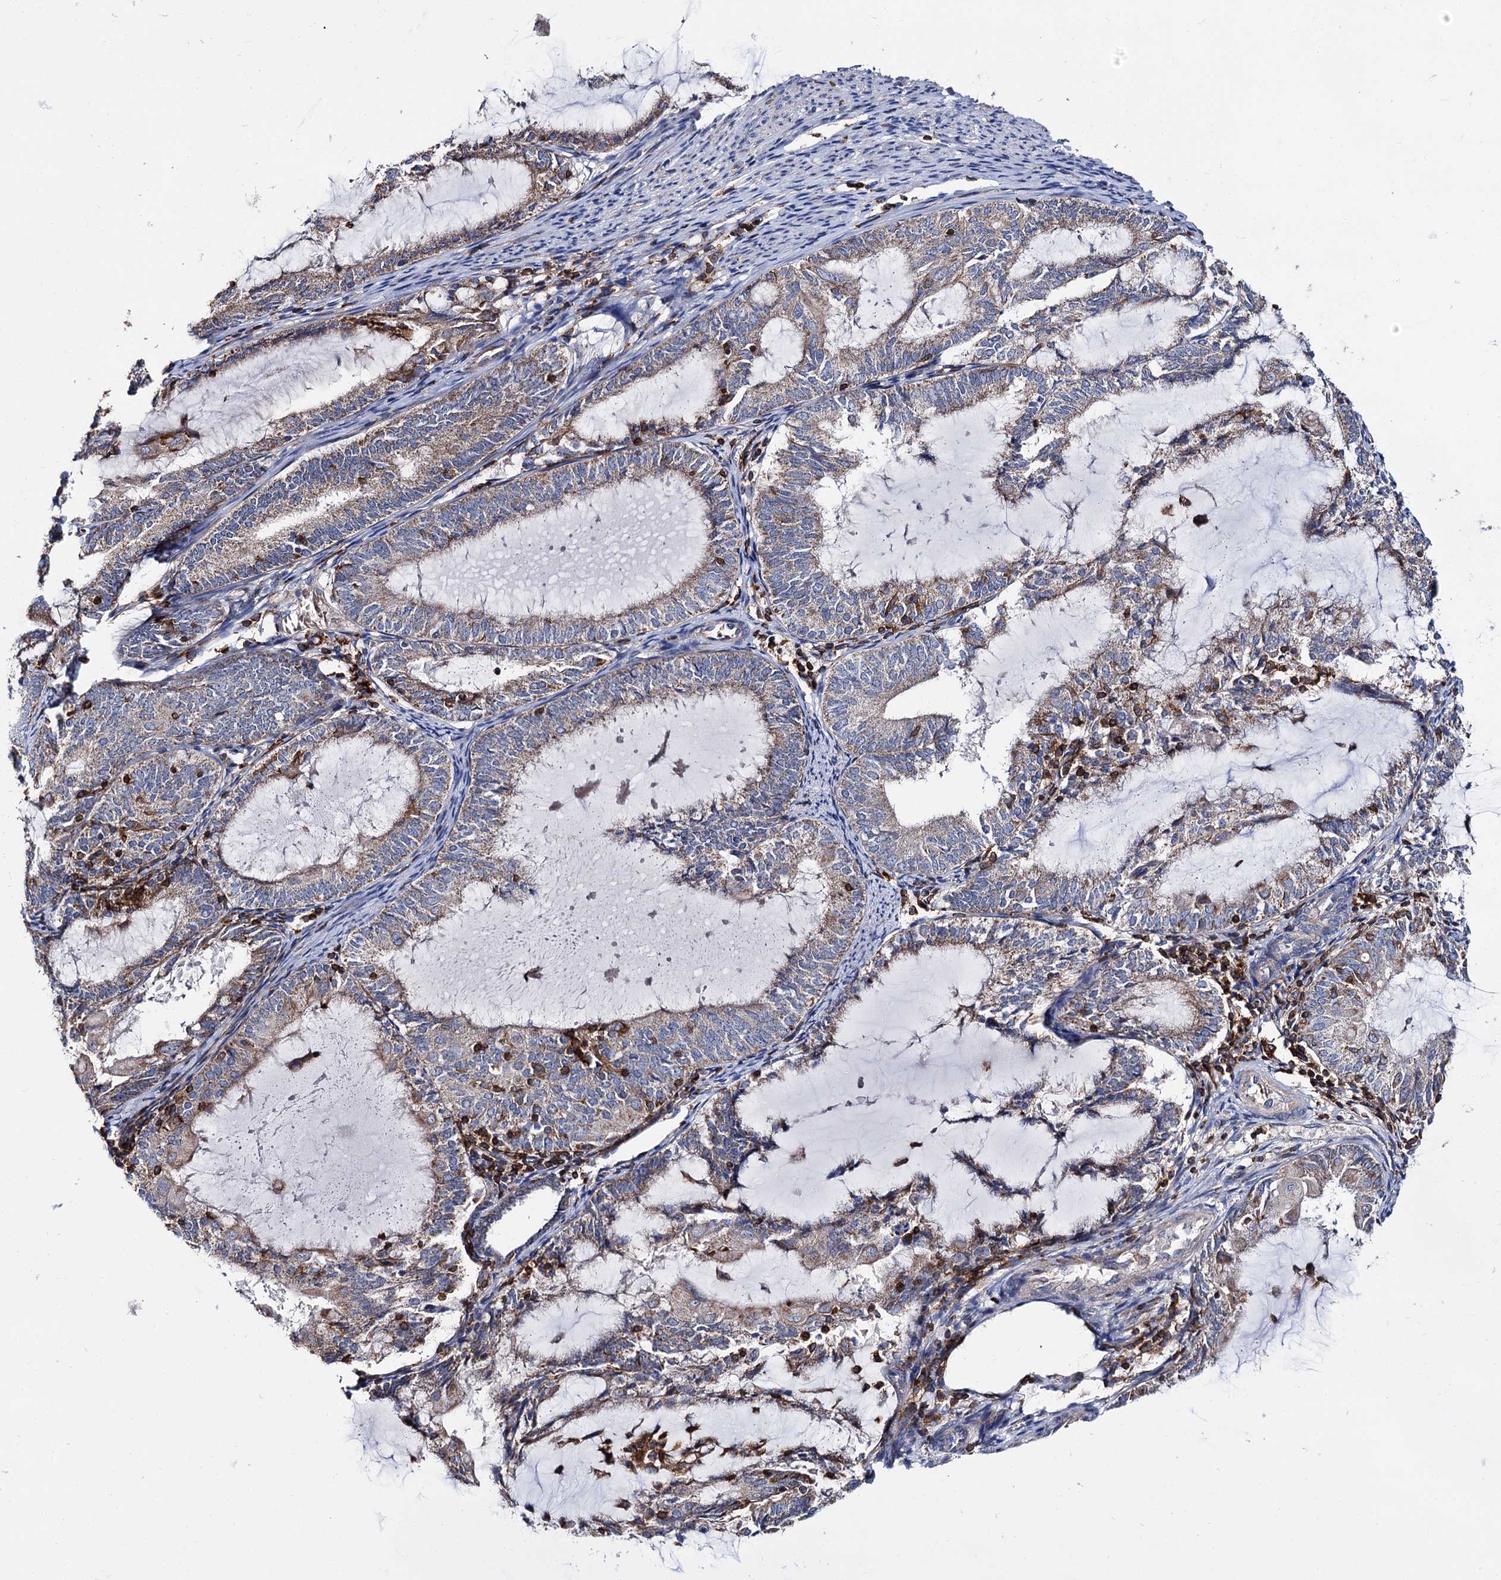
{"staining": {"intensity": "weak", "quantity": ">75%", "location": "cytoplasmic/membranous"}, "tissue": "endometrial cancer", "cell_type": "Tumor cells", "image_type": "cancer", "snomed": [{"axis": "morphology", "description": "Adenocarcinoma, NOS"}, {"axis": "topography", "description": "Endometrium"}], "caption": "DAB immunohistochemical staining of human adenocarcinoma (endometrial) reveals weak cytoplasmic/membranous protein expression in about >75% of tumor cells.", "gene": "UBASH3B", "patient": {"sex": "female", "age": 81}}